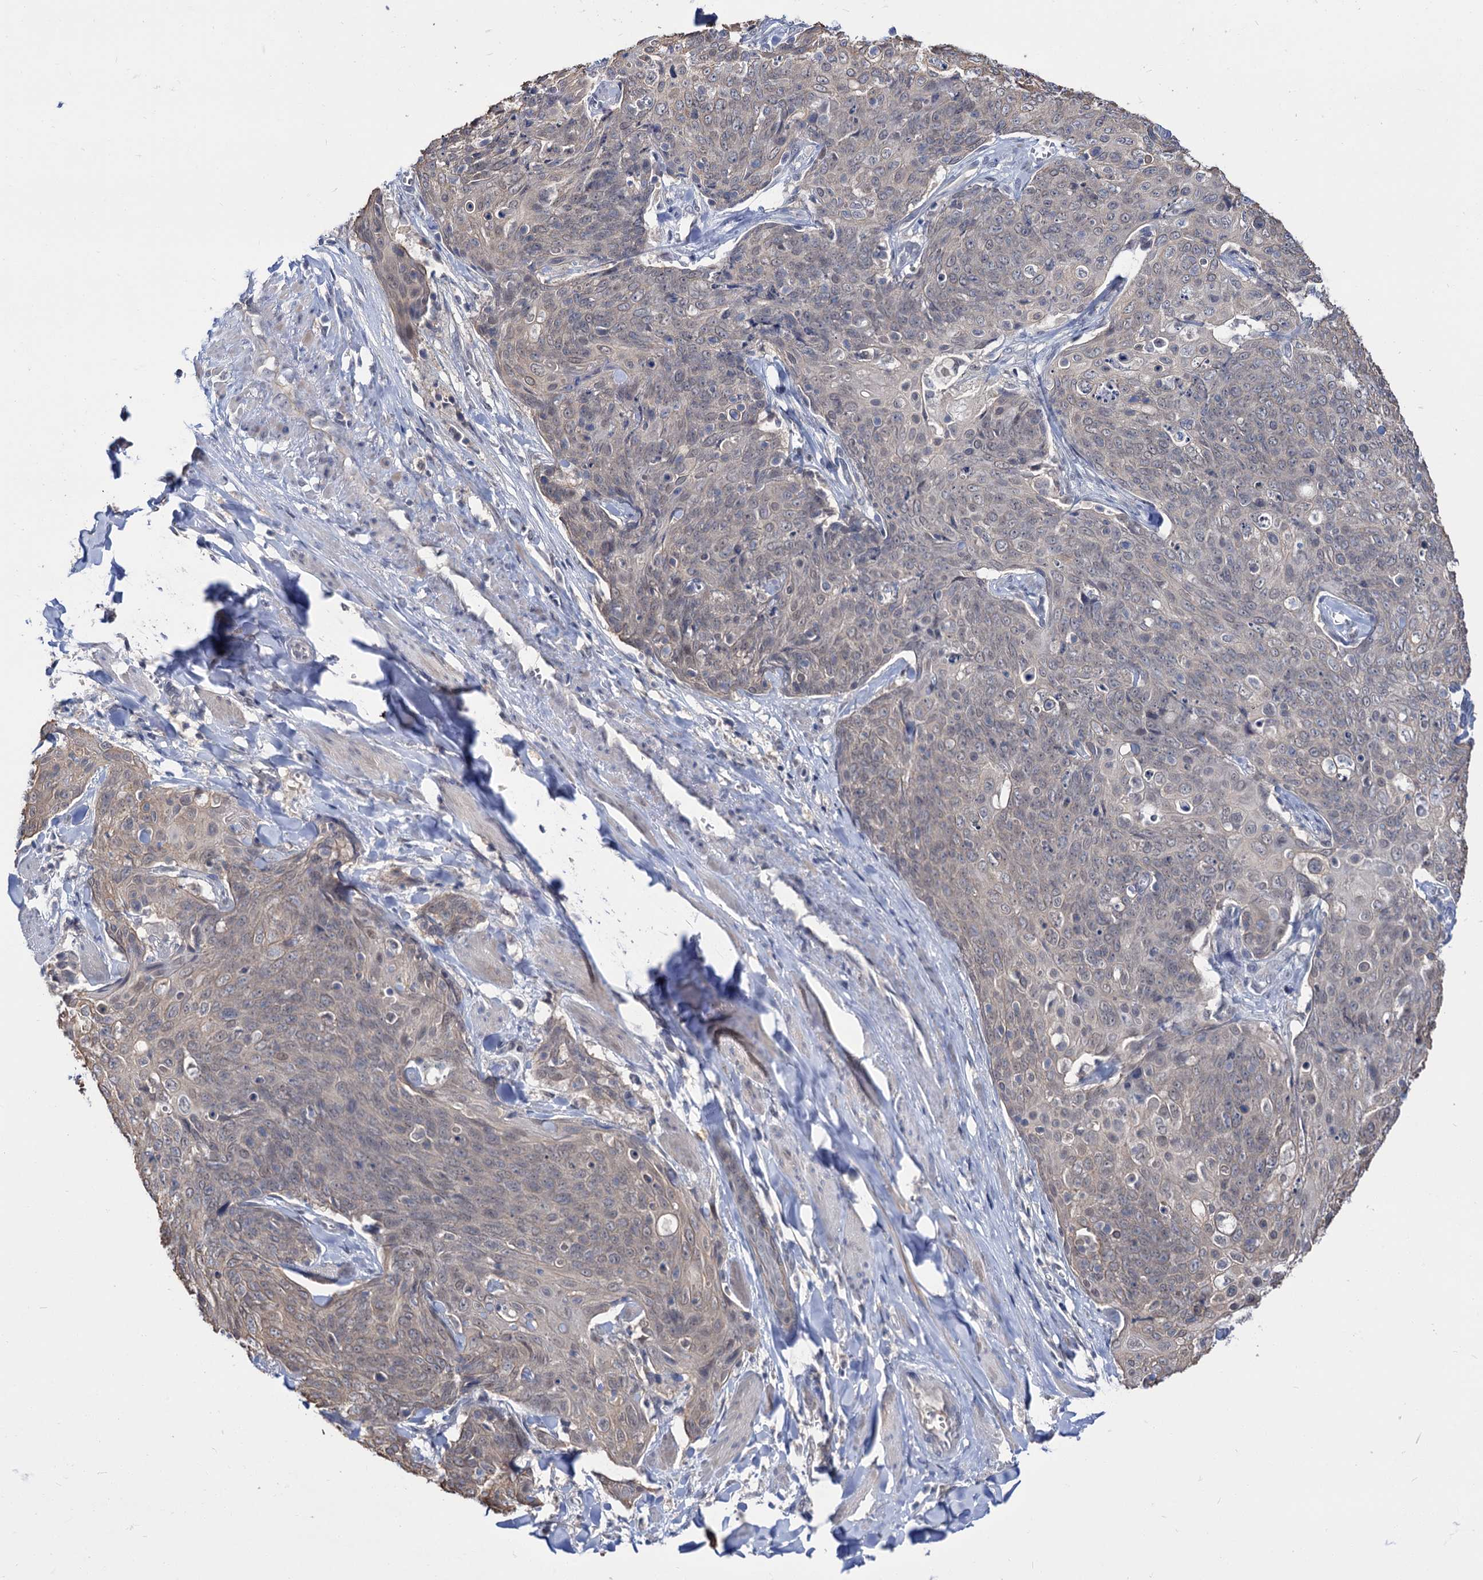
{"staining": {"intensity": "negative", "quantity": "none", "location": "none"}, "tissue": "skin cancer", "cell_type": "Tumor cells", "image_type": "cancer", "snomed": [{"axis": "morphology", "description": "Squamous cell carcinoma, NOS"}, {"axis": "topography", "description": "Skin"}, {"axis": "topography", "description": "Vulva"}], "caption": "A photomicrograph of human skin cancer (squamous cell carcinoma) is negative for staining in tumor cells. The staining was performed using DAB (3,3'-diaminobenzidine) to visualize the protein expression in brown, while the nuclei were stained in blue with hematoxylin (Magnification: 20x).", "gene": "NEK10", "patient": {"sex": "female", "age": 85}}